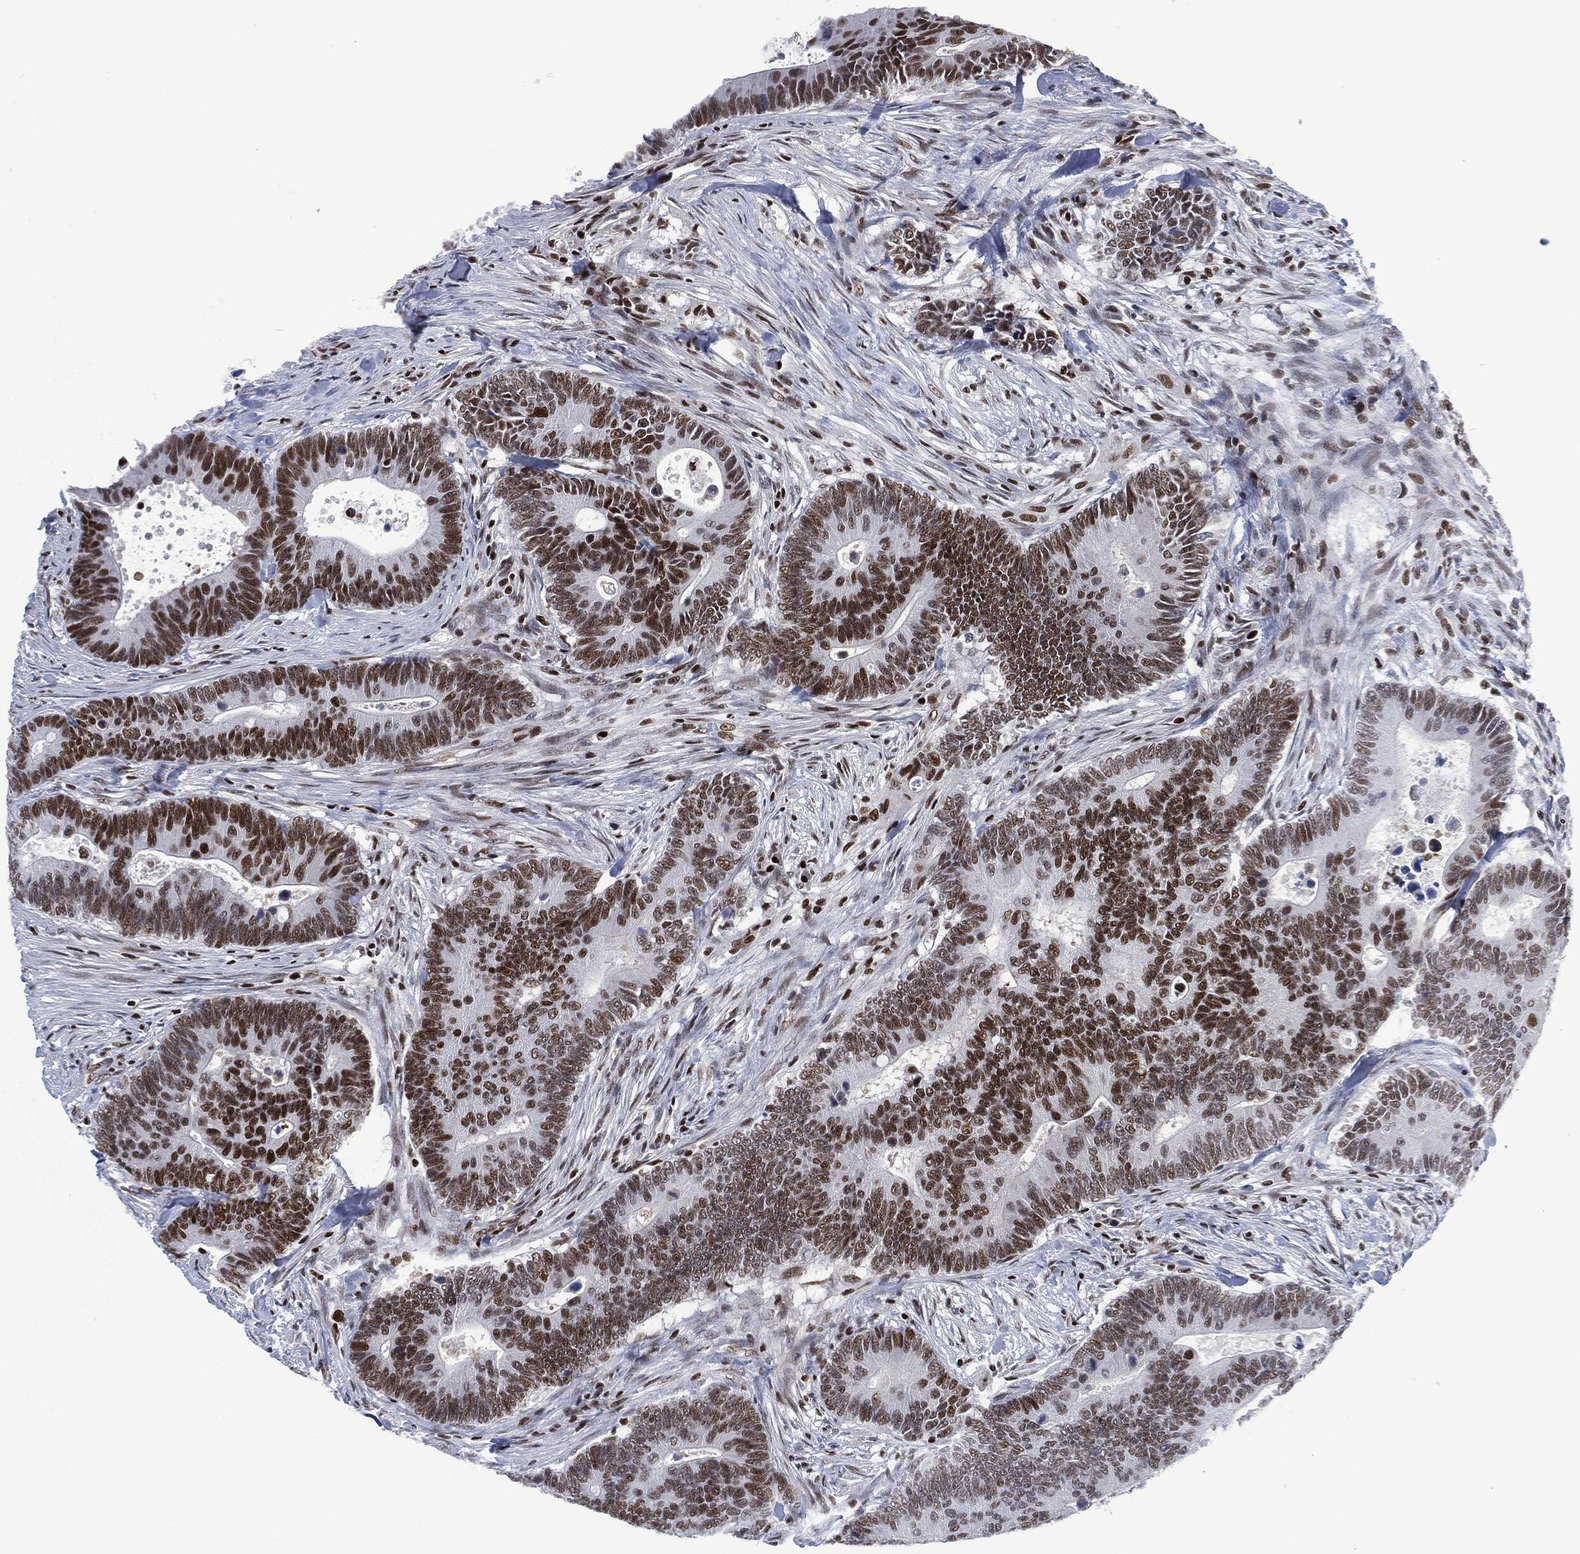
{"staining": {"intensity": "strong", "quantity": "25%-75%", "location": "nuclear"}, "tissue": "colorectal cancer", "cell_type": "Tumor cells", "image_type": "cancer", "snomed": [{"axis": "morphology", "description": "Adenocarcinoma, NOS"}, {"axis": "topography", "description": "Colon"}], "caption": "Colorectal adenocarcinoma stained for a protein displays strong nuclear positivity in tumor cells. (DAB IHC with brightfield microscopy, high magnification).", "gene": "DCPS", "patient": {"sex": "male", "age": 75}}